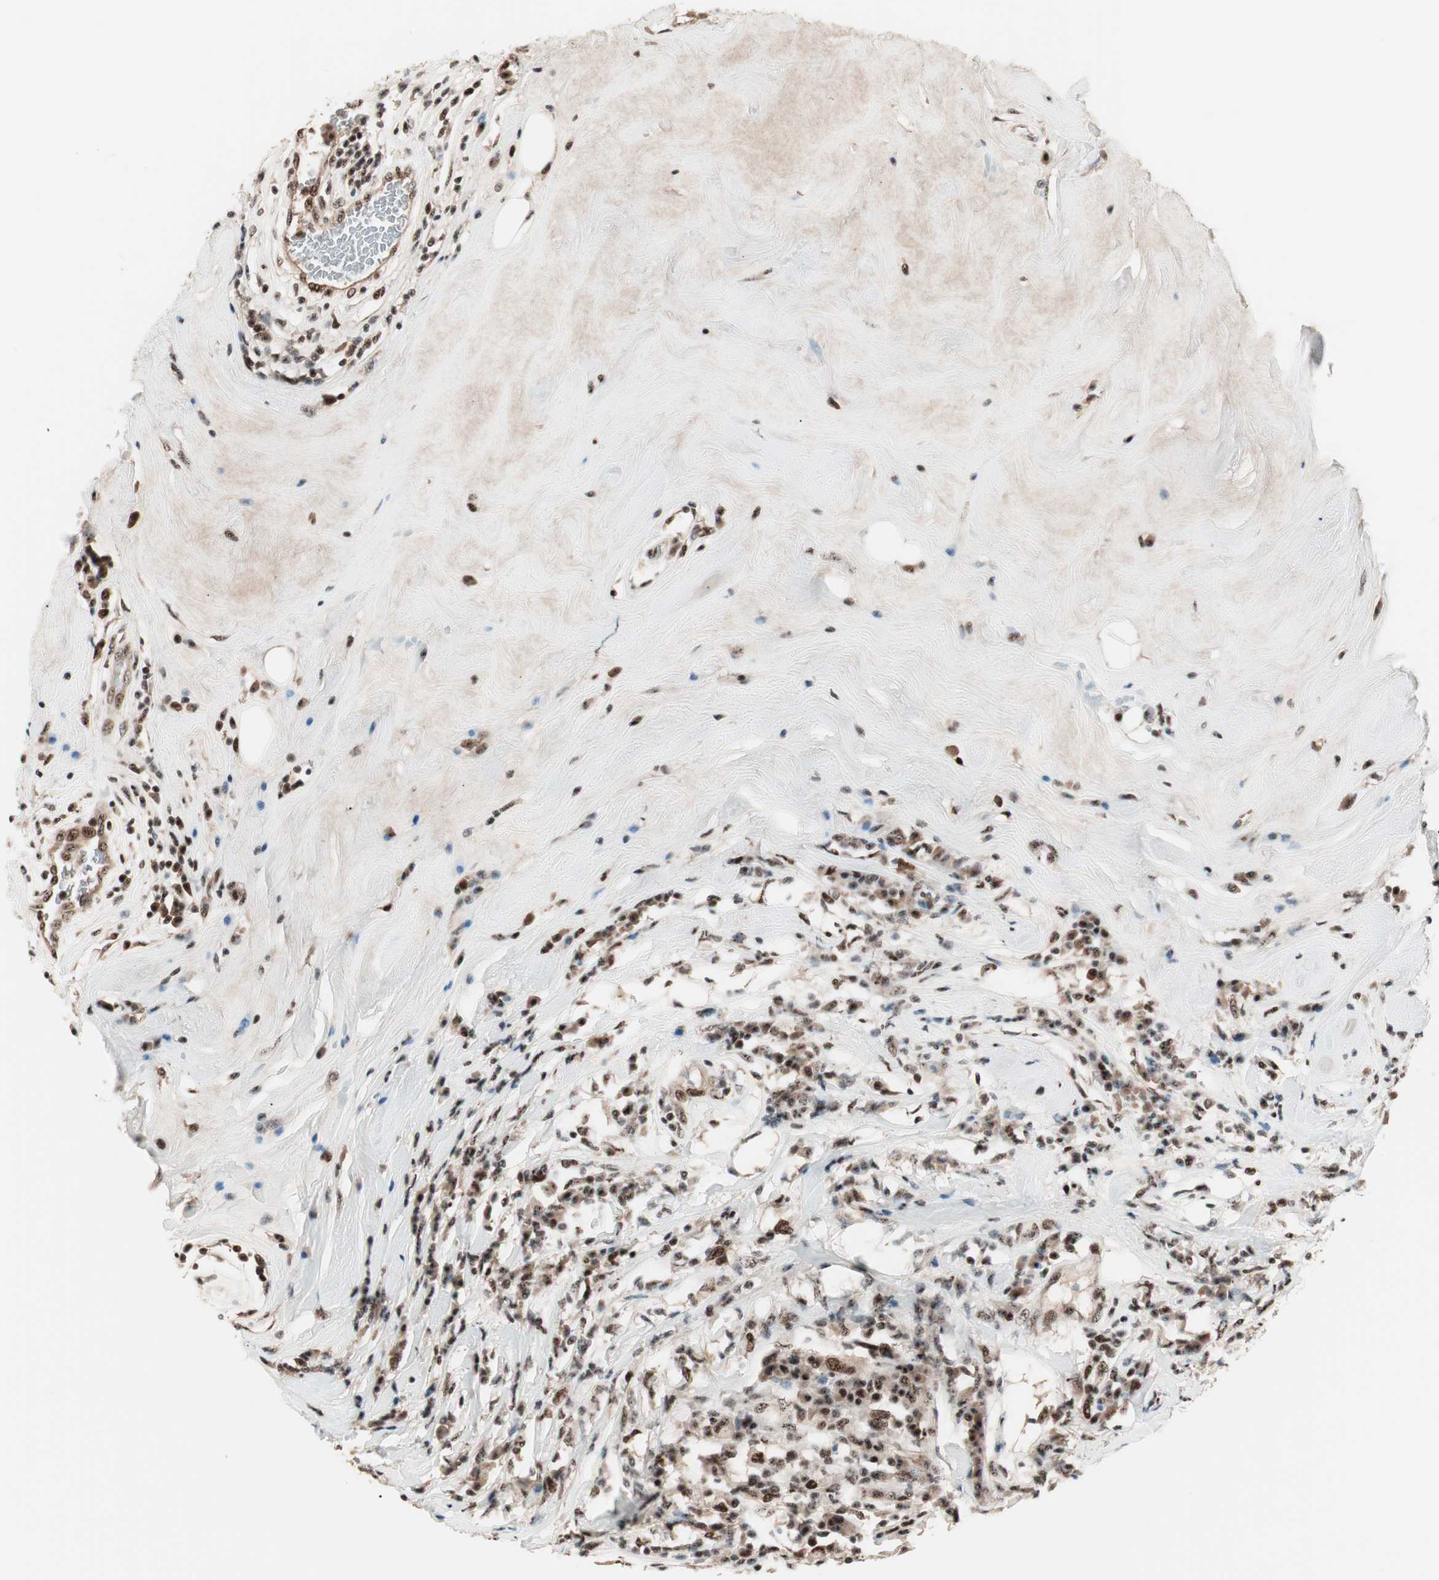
{"staining": {"intensity": "strong", "quantity": ">75%", "location": "cytoplasmic/membranous,nuclear"}, "tissue": "breast cancer", "cell_type": "Tumor cells", "image_type": "cancer", "snomed": [{"axis": "morphology", "description": "Duct carcinoma"}, {"axis": "topography", "description": "Breast"}], "caption": "Human breast cancer stained for a protein (brown) displays strong cytoplasmic/membranous and nuclear positive staining in approximately >75% of tumor cells.", "gene": "NR5A2", "patient": {"sex": "female", "age": 27}}